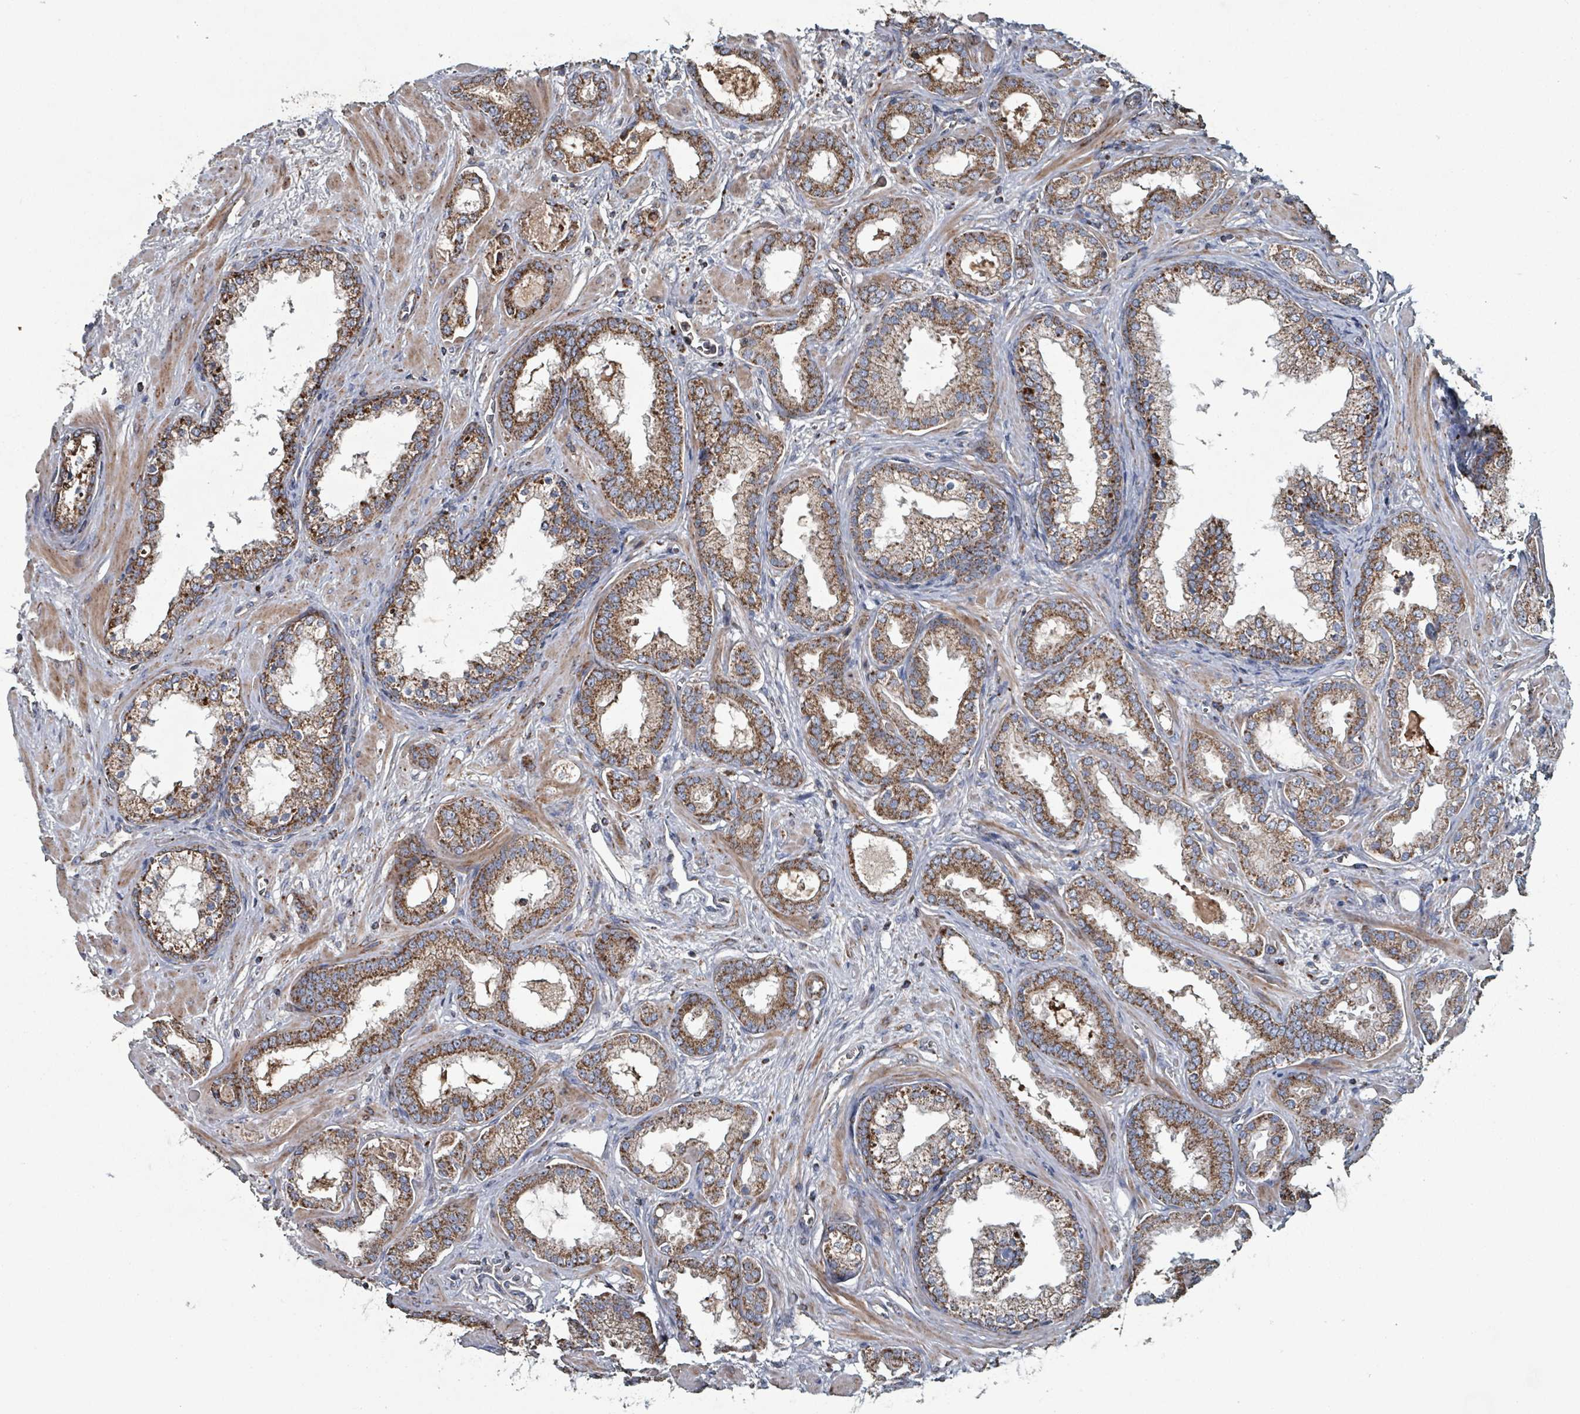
{"staining": {"intensity": "moderate", "quantity": ">75%", "location": "cytoplasmic/membranous"}, "tissue": "prostate cancer", "cell_type": "Tumor cells", "image_type": "cancer", "snomed": [{"axis": "morphology", "description": "Adenocarcinoma, High grade"}, {"axis": "topography", "description": "Prostate"}], "caption": "This is an image of immunohistochemistry staining of adenocarcinoma (high-grade) (prostate), which shows moderate expression in the cytoplasmic/membranous of tumor cells.", "gene": "ABHD18", "patient": {"sex": "male", "age": 64}}